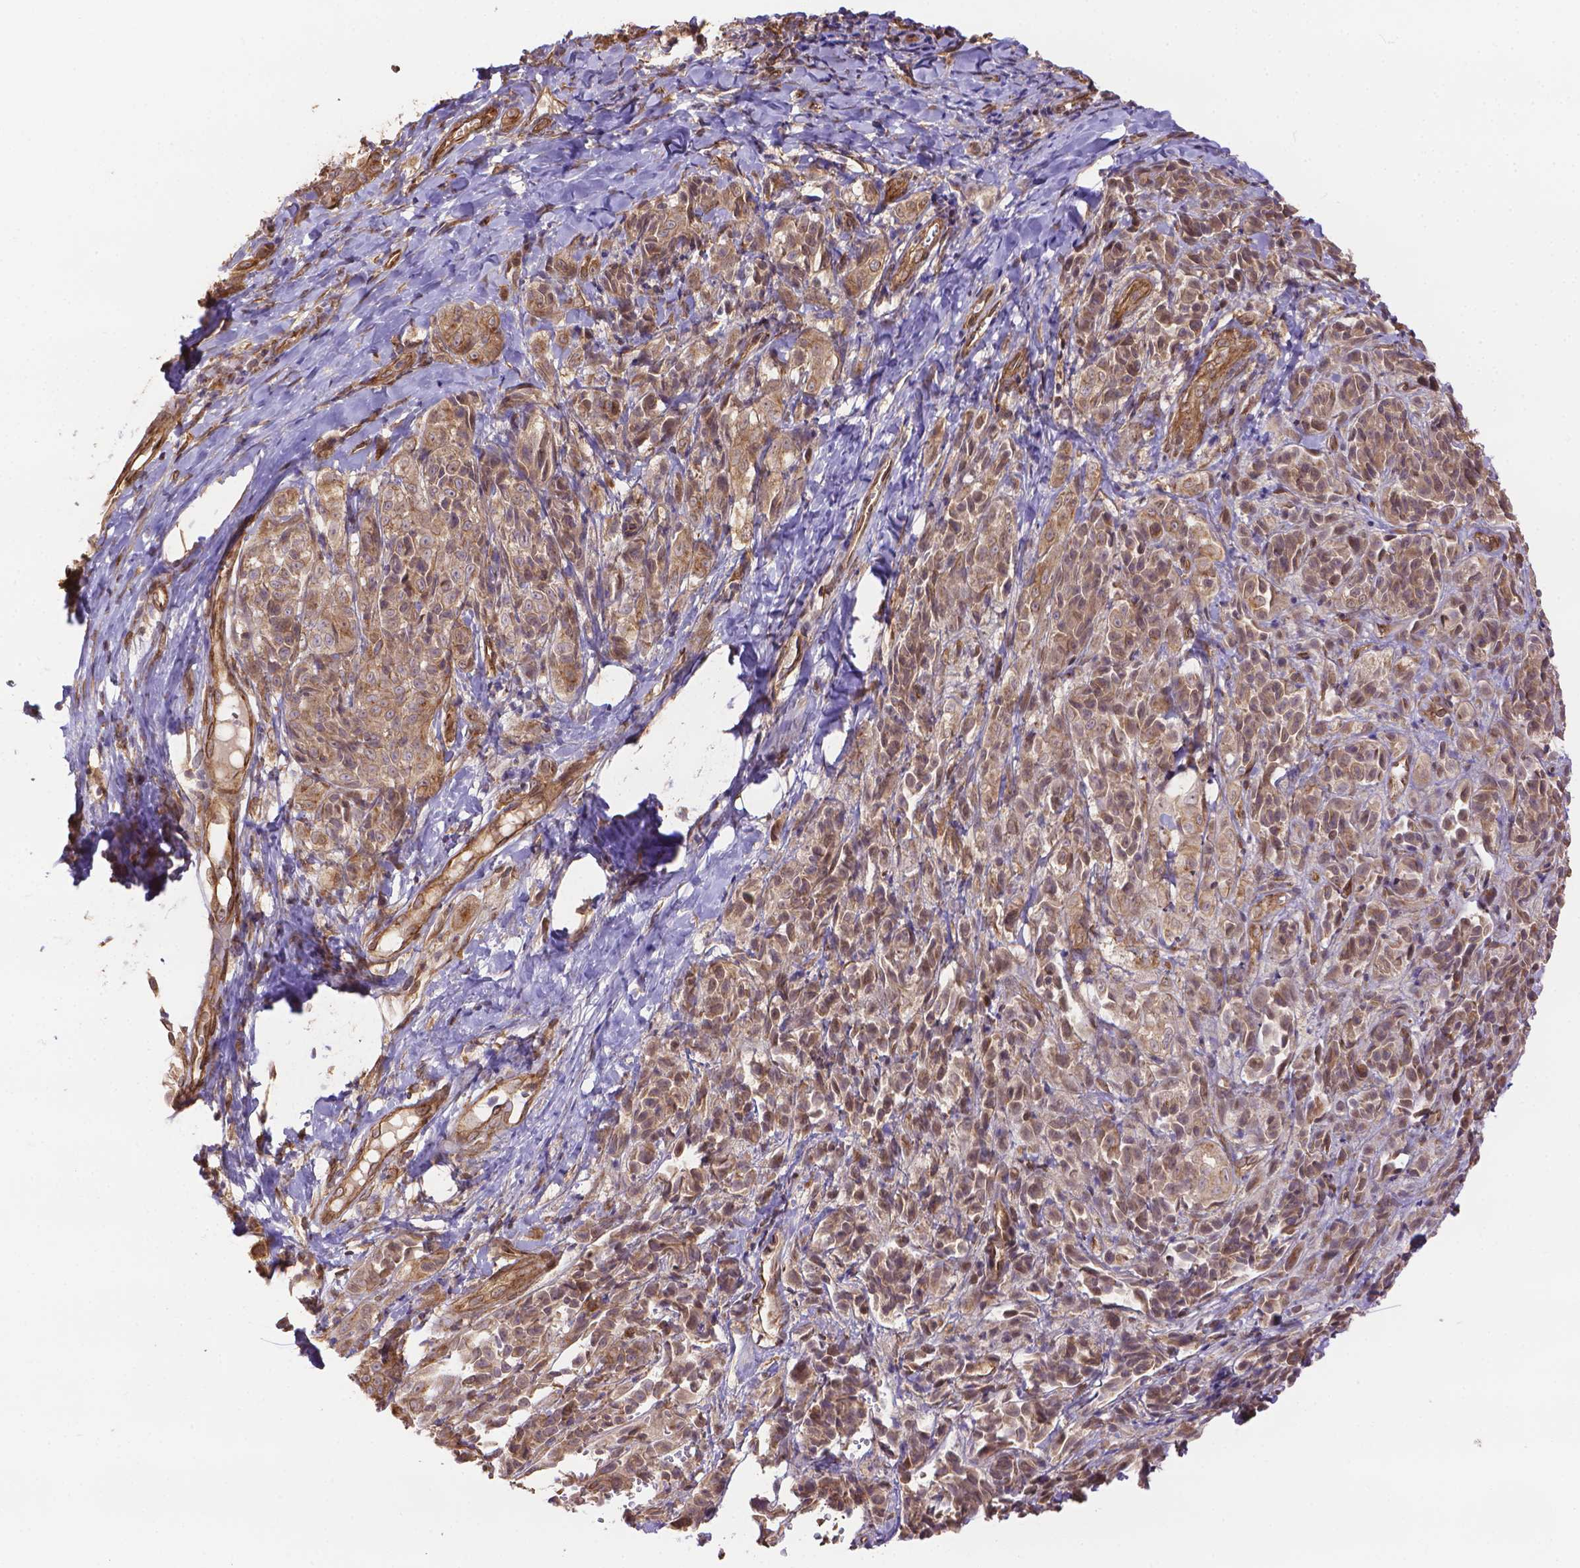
{"staining": {"intensity": "weak", "quantity": ">75%", "location": "cytoplasmic/membranous"}, "tissue": "melanoma", "cell_type": "Tumor cells", "image_type": "cancer", "snomed": [{"axis": "morphology", "description": "Malignant melanoma, NOS"}, {"axis": "topography", "description": "Skin"}], "caption": "The micrograph exhibits immunohistochemical staining of melanoma. There is weak cytoplasmic/membranous positivity is appreciated in about >75% of tumor cells. The staining was performed using DAB (3,3'-diaminobenzidine) to visualize the protein expression in brown, while the nuclei were stained in blue with hematoxylin (Magnification: 20x).", "gene": "YAP1", "patient": {"sex": "male", "age": 89}}